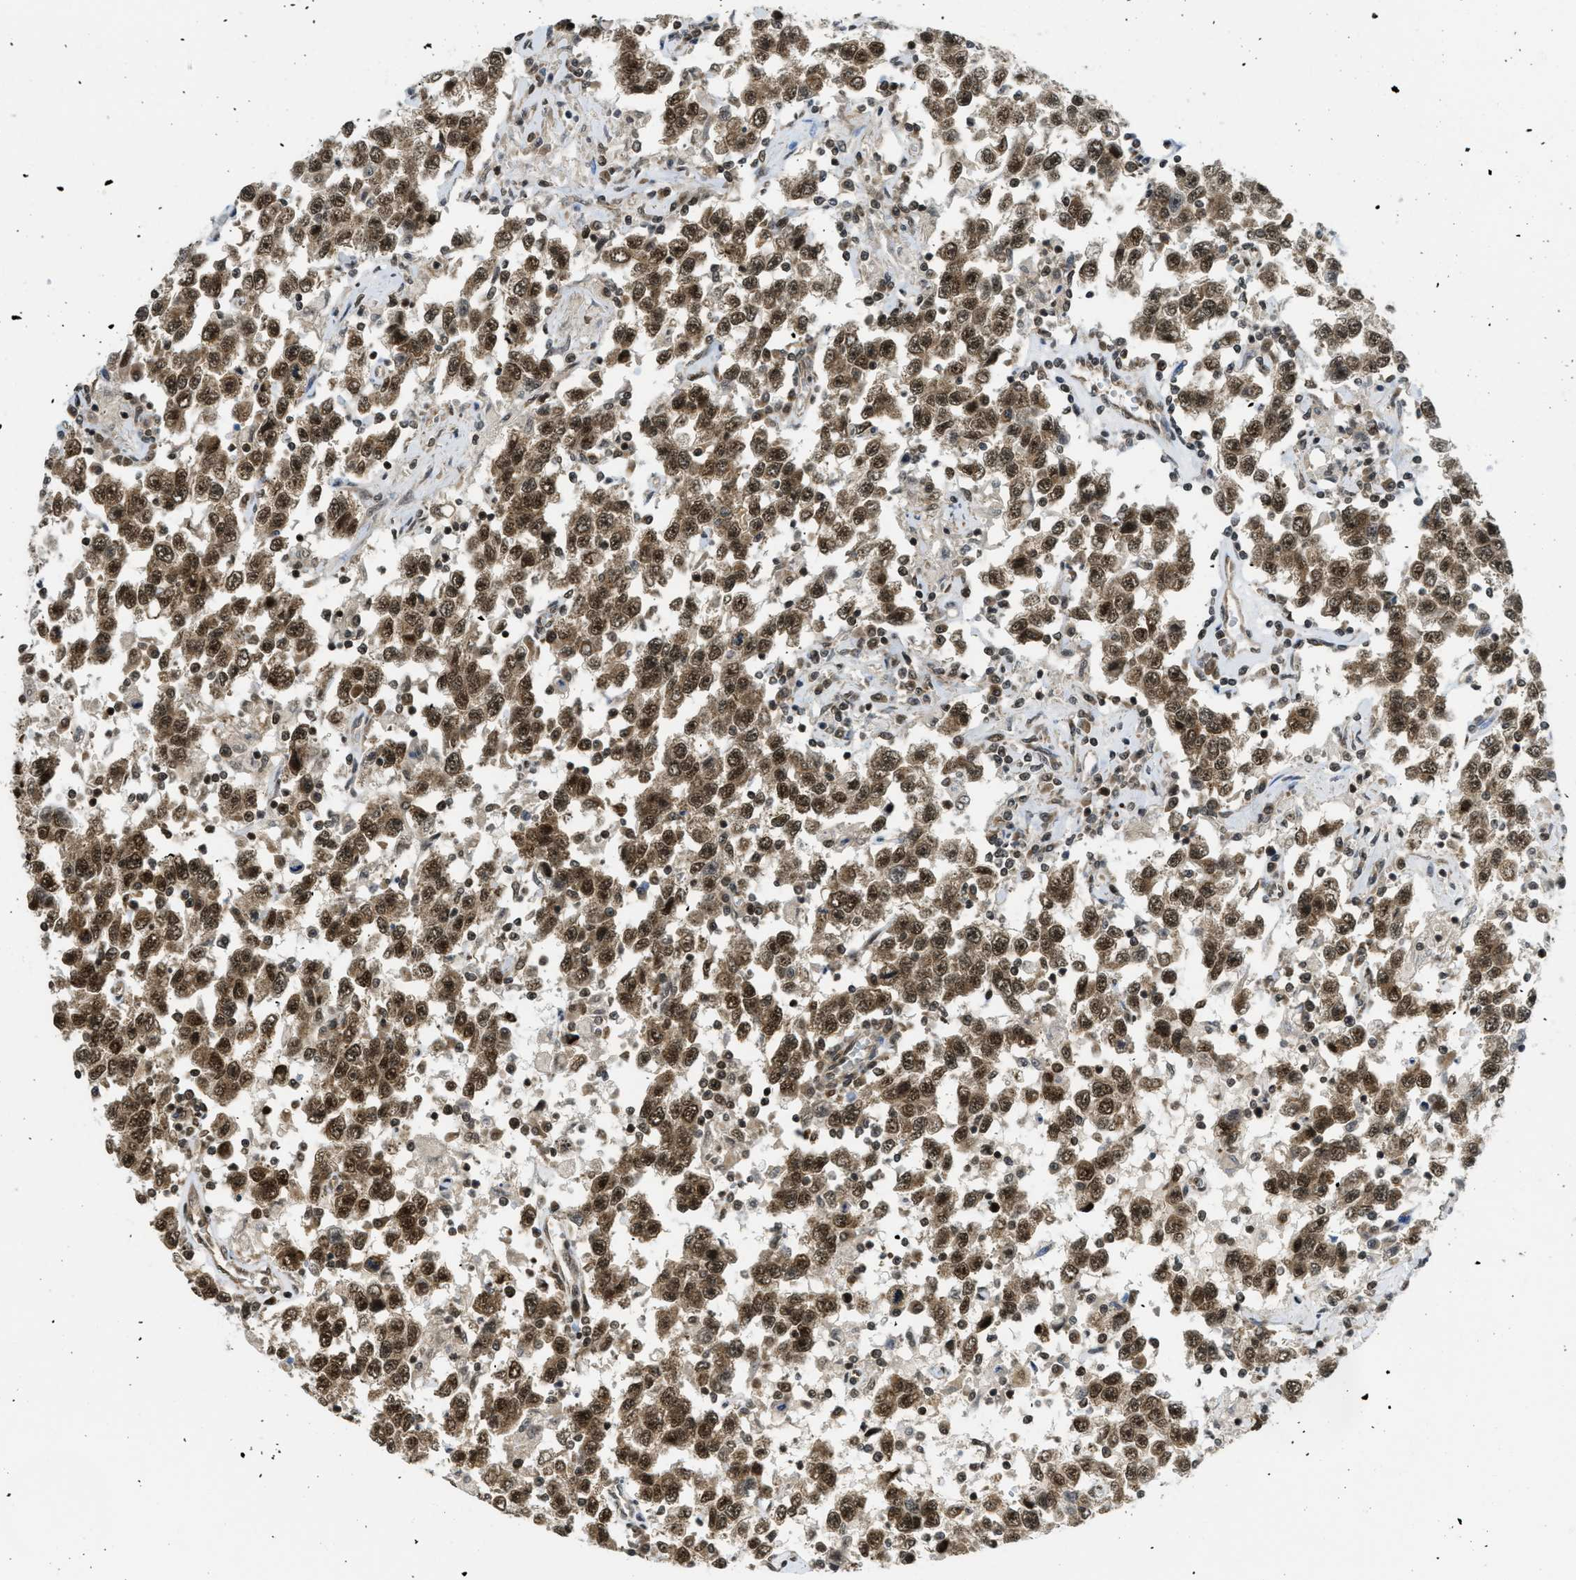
{"staining": {"intensity": "moderate", "quantity": ">75%", "location": "cytoplasmic/membranous,nuclear"}, "tissue": "testis cancer", "cell_type": "Tumor cells", "image_type": "cancer", "snomed": [{"axis": "morphology", "description": "Seminoma, NOS"}, {"axis": "topography", "description": "Testis"}], "caption": "DAB (3,3'-diaminobenzidine) immunohistochemical staining of testis cancer (seminoma) demonstrates moderate cytoplasmic/membranous and nuclear protein staining in approximately >75% of tumor cells.", "gene": "TACC1", "patient": {"sex": "male", "age": 41}}